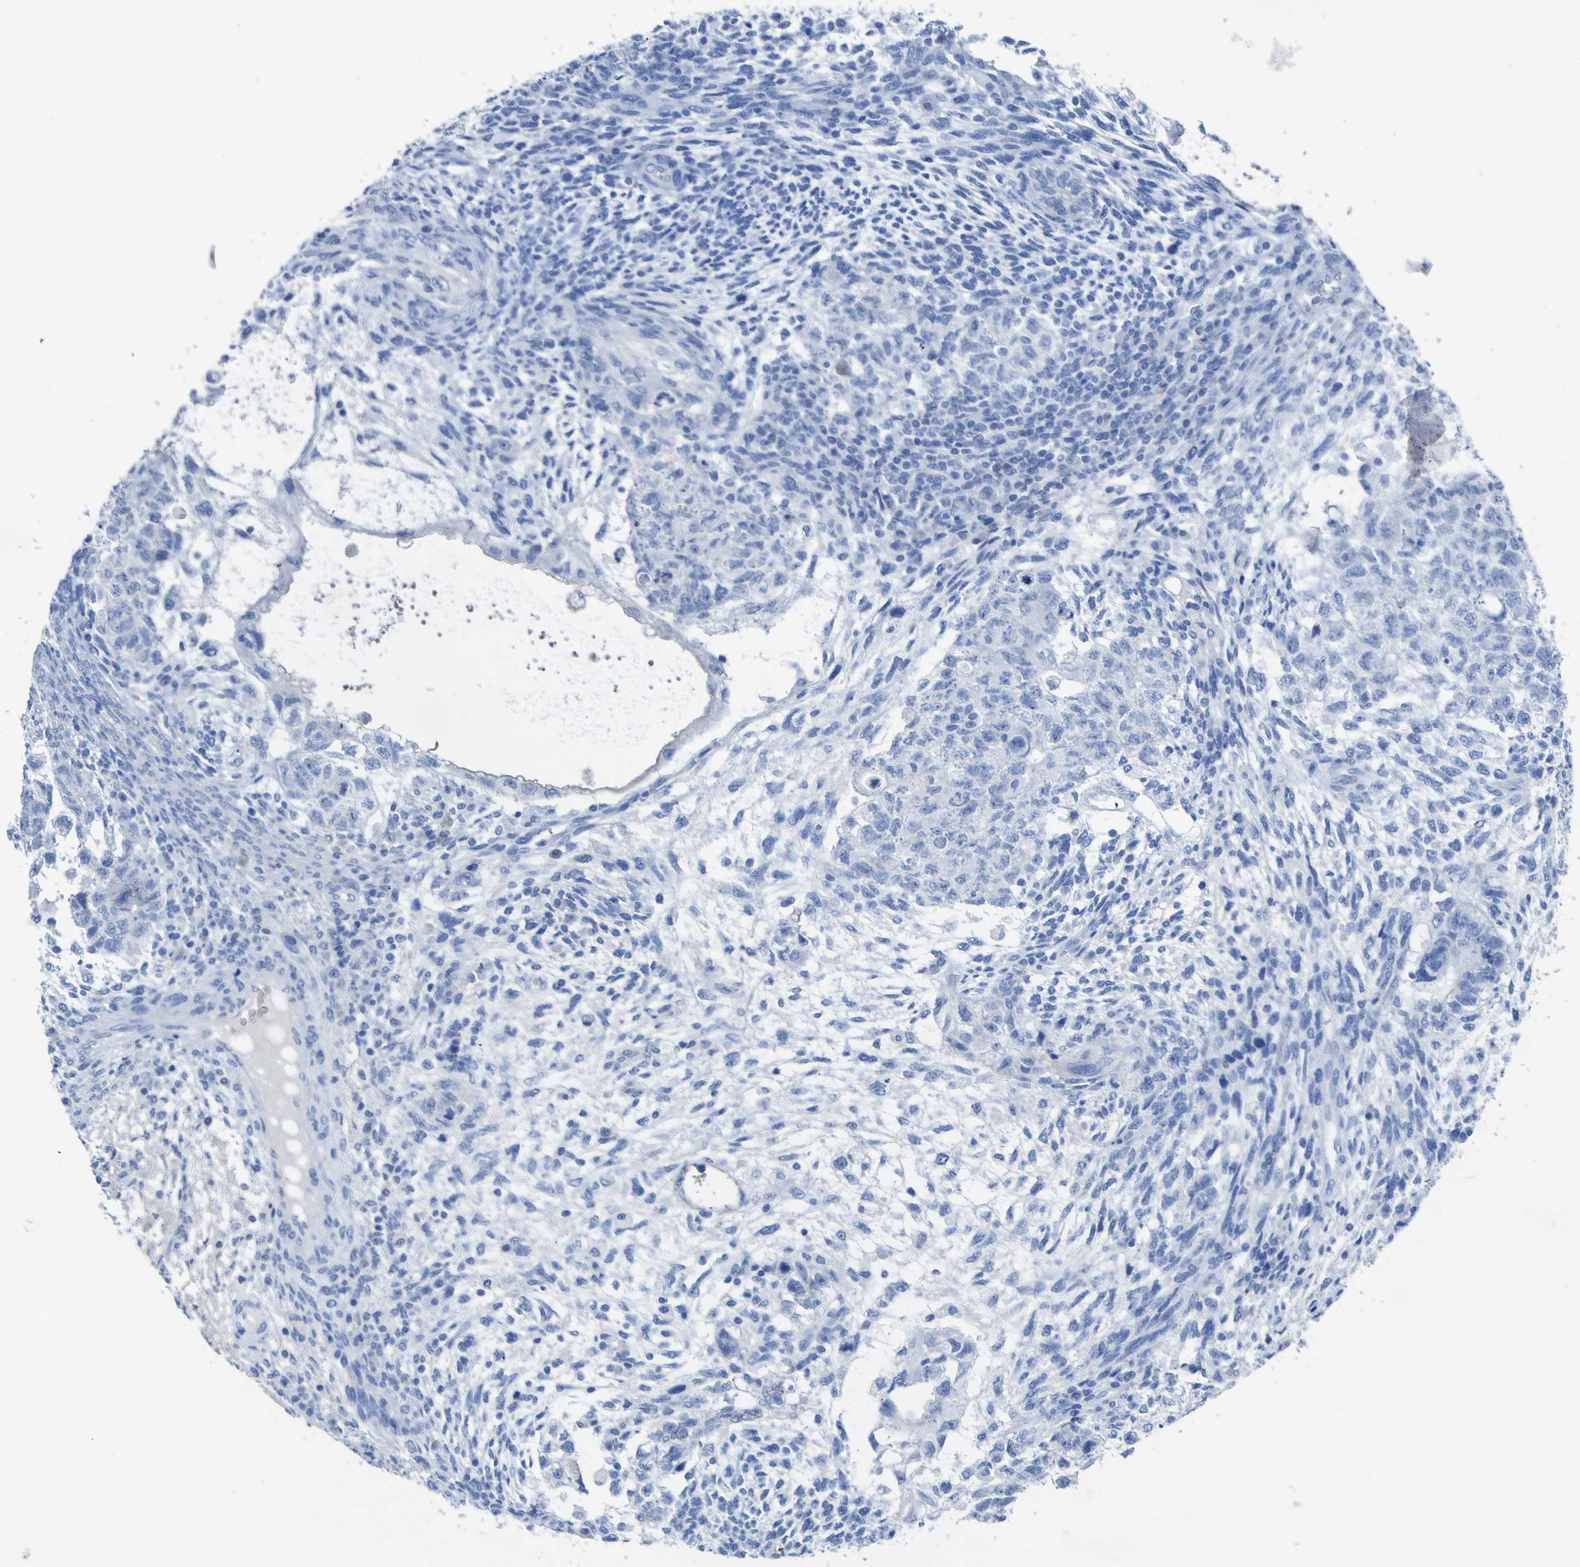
{"staining": {"intensity": "negative", "quantity": "none", "location": "none"}, "tissue": "testis cancer", "cell_type": "Tumor cells", "image_type": "cancer", "snomed": [{"axis": "morphology", "description": "Normal tissue, NOS"}, {"axis": "morphology", "description": "Carcinoma, Embryonal, NOS"}, {"axis": "topography", "description": "Testis"}], "caption": "This histopathology image is of testis cancer (embryonal carcinoma) stained with IHC to label a protein in brown with the nuclei are counter-stained blue. There is no staining in tumor cells.", "gene": "GCM1", "patient": {"sex": "male", "age": 36}}